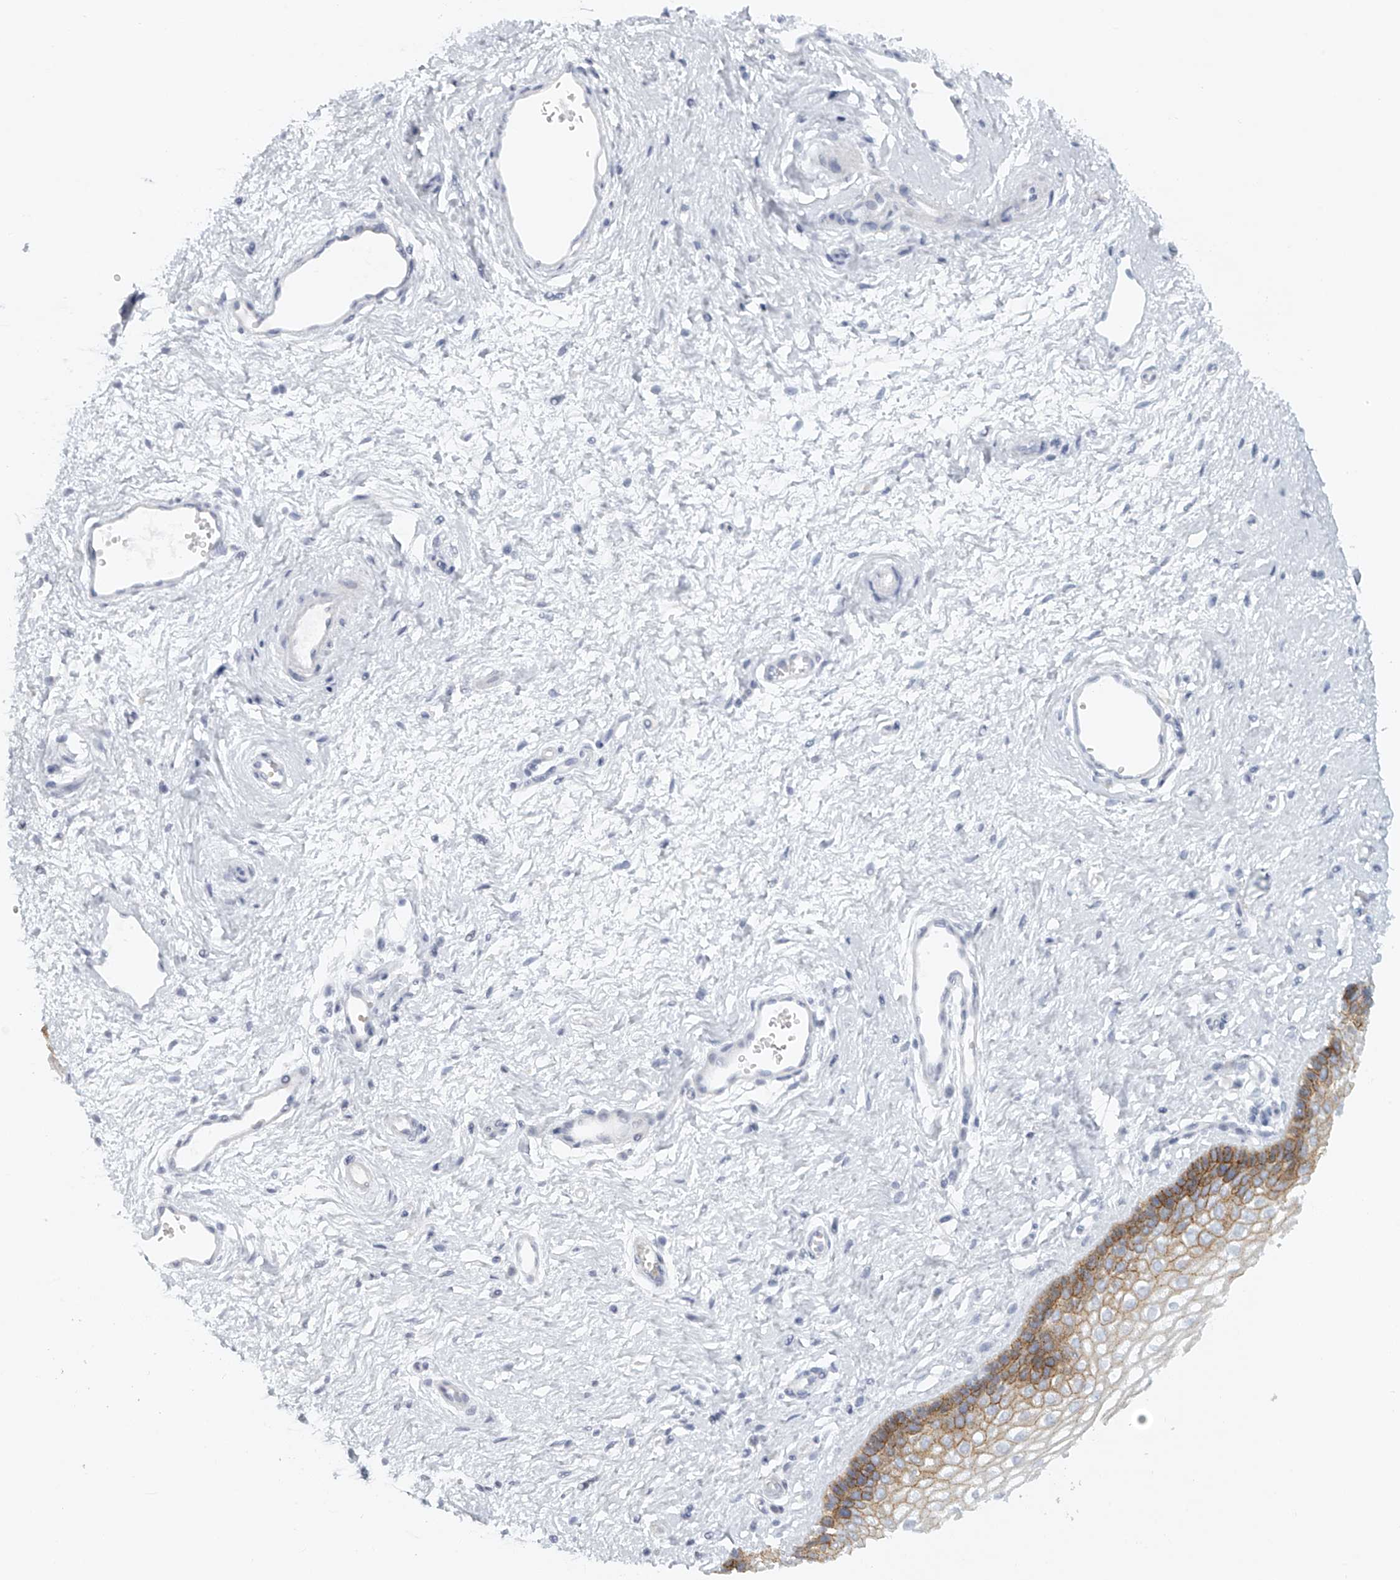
{"staining": {"intensity": "strong", "quantity": "25%-75%", "location": "cytoplasmic/membranous"}, "tissue": "vagina", "cell_type": "Squamous epithelial cells", "image_type": "normal", "snomed": [{"axis": "morphology", "description": "Normal tissue, NOS"}, {"axis": "topography", "description": "Vagina"}], "caption": "The image exhibits immunohistochemical staining of normal vagina. There is strong cytoplasmic/membranous staining is present in approximately 25%-75% of squamous epithelial cells.", "gene": "FAT2", "patient": {"sex": "female", "age": 46}}